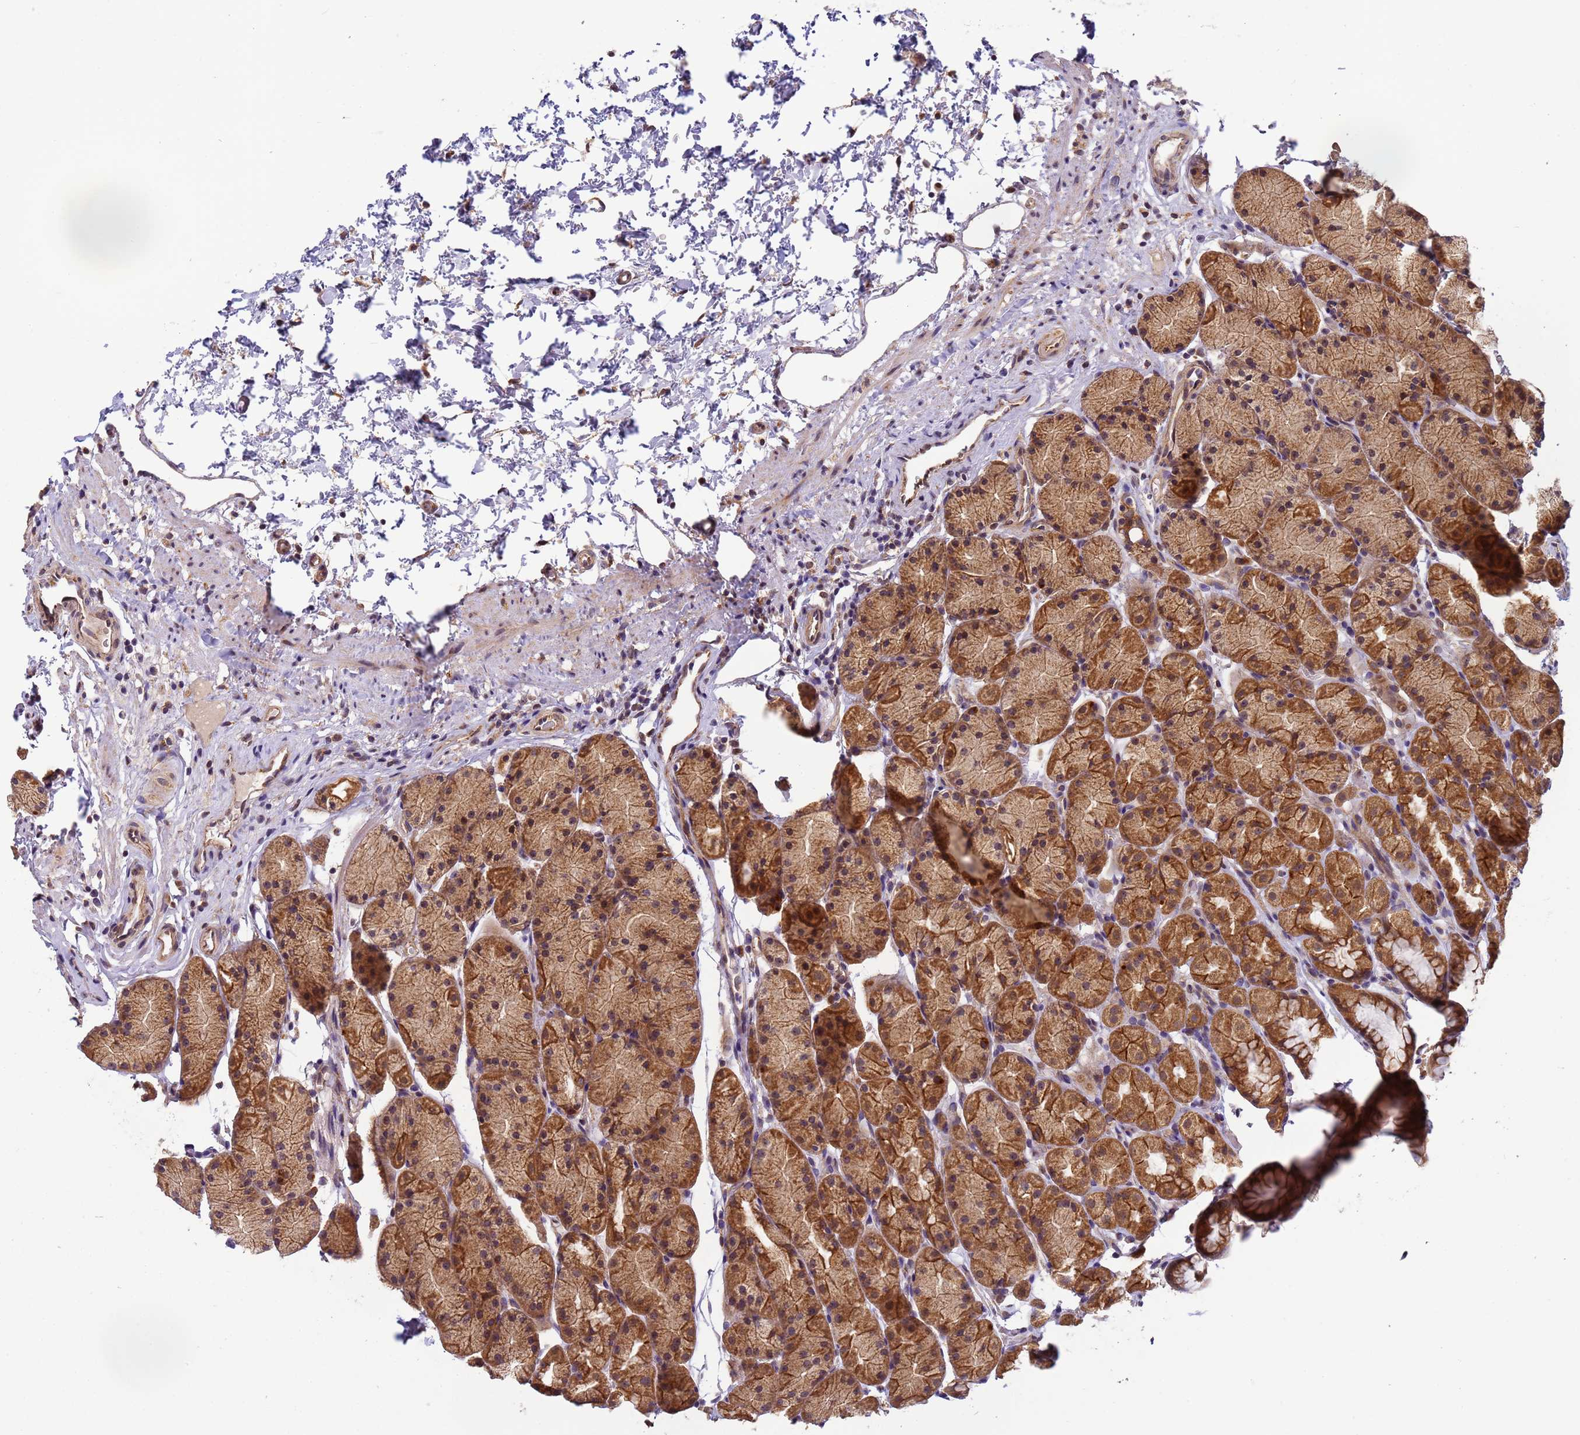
{"staining": {"intensity": "strong", "quantity": ">75%", "location": "cytoplasmic/membranous,nuclear"}, "tissue": "stomach", "cell_type": "Glandular cells", "image_type": "normal", "snomed": [{"axis": "morphology", "description": "Normal tissue, NOS"}, {"axis": "topography", "description": "Stomach, upper"}, {"axis": "topography", "description": "Stomach"}], "caption": "Protein expression analysis of normal human stomach reveals strong cytoplasmic/membranous,nuclear staining in approximately >75% of glandular cells. (IHC, brightfield microscopy, high magnification).", "gene": "RAPGEF3", "patient": {"sex": "male", "age": 47}}